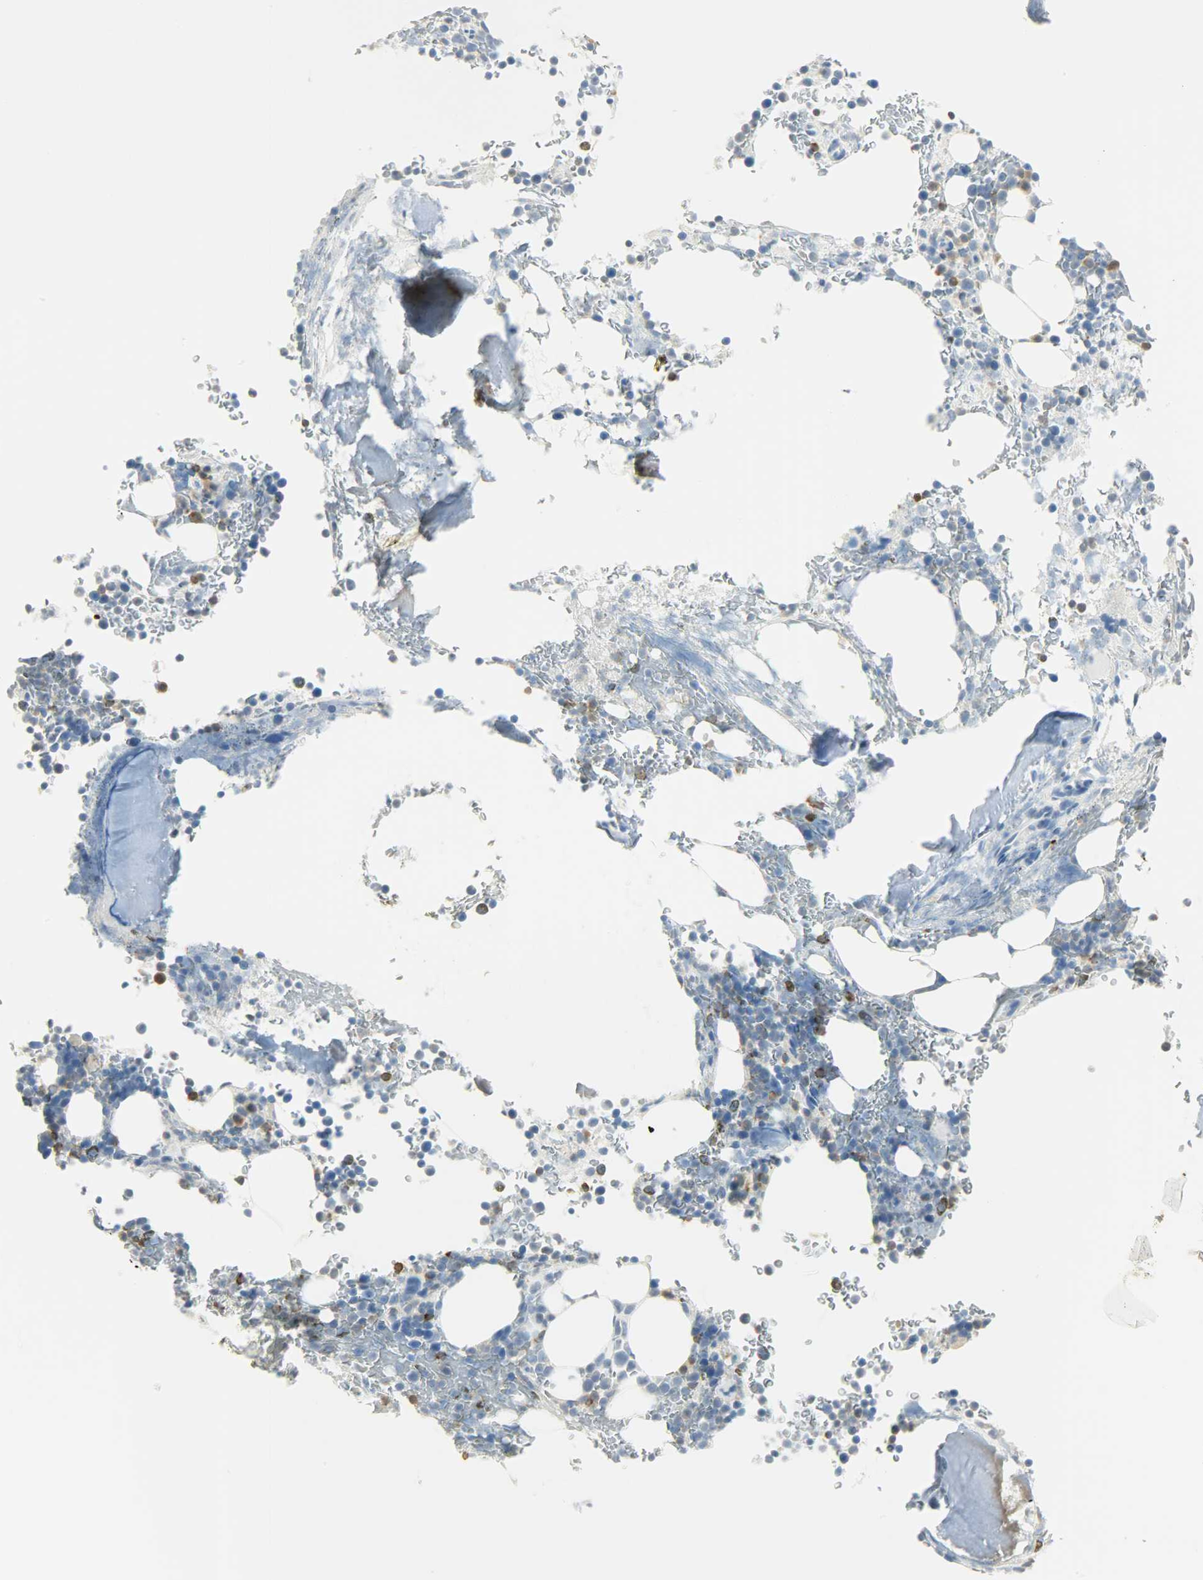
{"staining": {"intensity": "moderate", "quantity": "<25%", "location": "cytoplasmic/membranous"}, "tissue": "bone marrow", "cell_type": "Hematopoietic cells", "image_type": "normal", "snomed": [{"axis": "morphology", "description": "Normal tissue, NOS"}, {"axis": "topography", "description": "Bone marrow"}], "caption": "Protein expression analysis of normal bone marrow shows moderate cytoplasmic/membranous expression in about <25% of hematopoietic cells. (brown staining indicates protein expression, while blue staining denotes nuclei).", "gene": "PTPN6", "patient": {"sex": "female", "age": 73}}